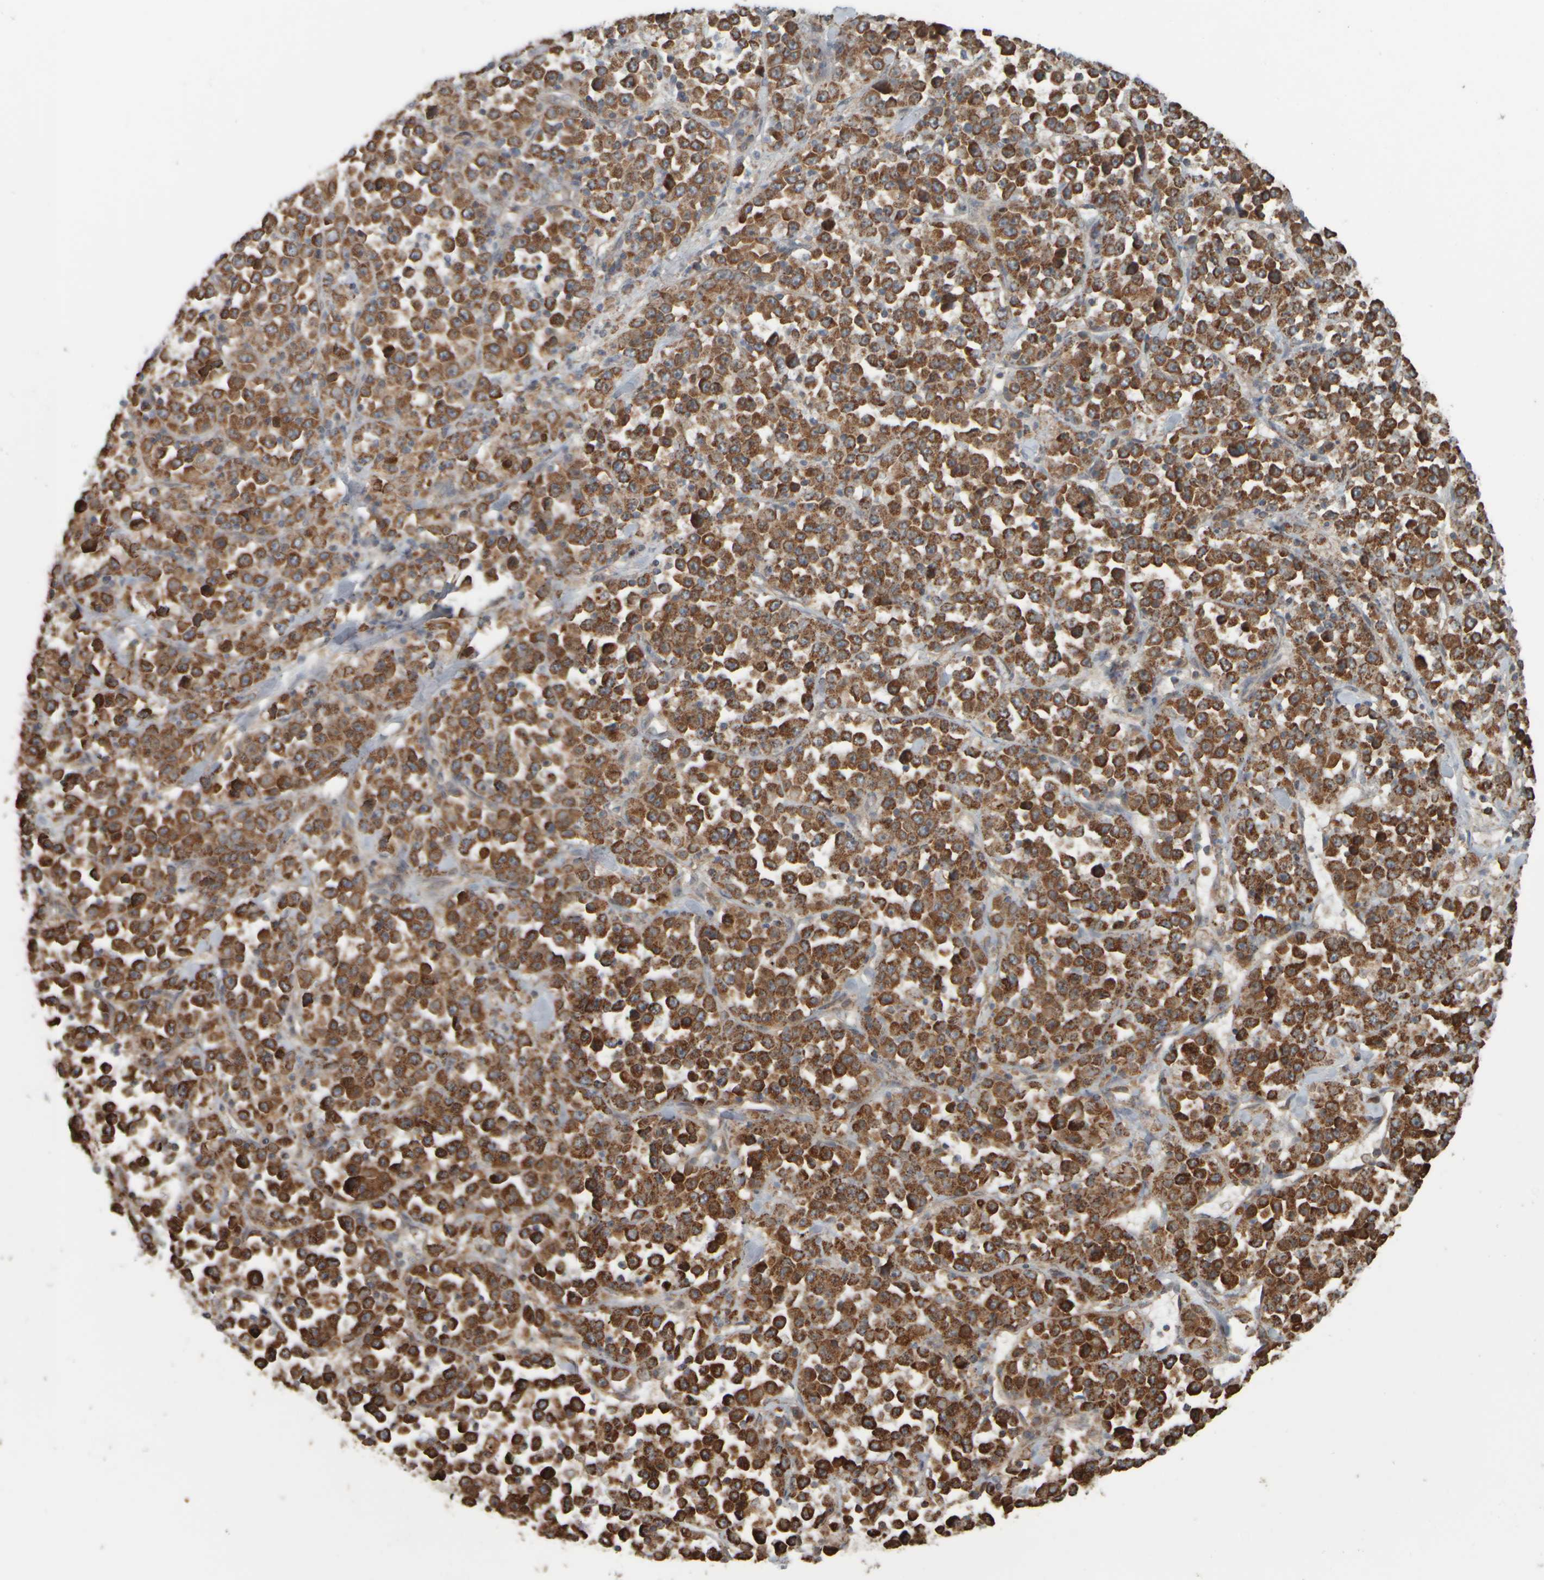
{"staining": {"intensity": "strong", "quantity": ">75%", "location": "cytoplasmic/membranous"}, "tissue": "stomach cancer", "cell_type": "Tumor cells", "image_type": "cancer", "snomed": [{"axis": "morphology", "description": "Normal tissue, NOS"}, {"axis": "morphology", "description": "Adenocarcinoma, NOS"}, {"axis": "topography", "description": "Stomach, upper"}, {"axis": "topography", "description": "Stomach"}], "caption": "Stomach cancer stained with immunohistochemistry (IHC) demonstrates strong cytoplasmic/membranous positivity in approximately >75% of tumor cells.", "gene": "APBB2", "patient": {"sex": "male", "age": 59}}